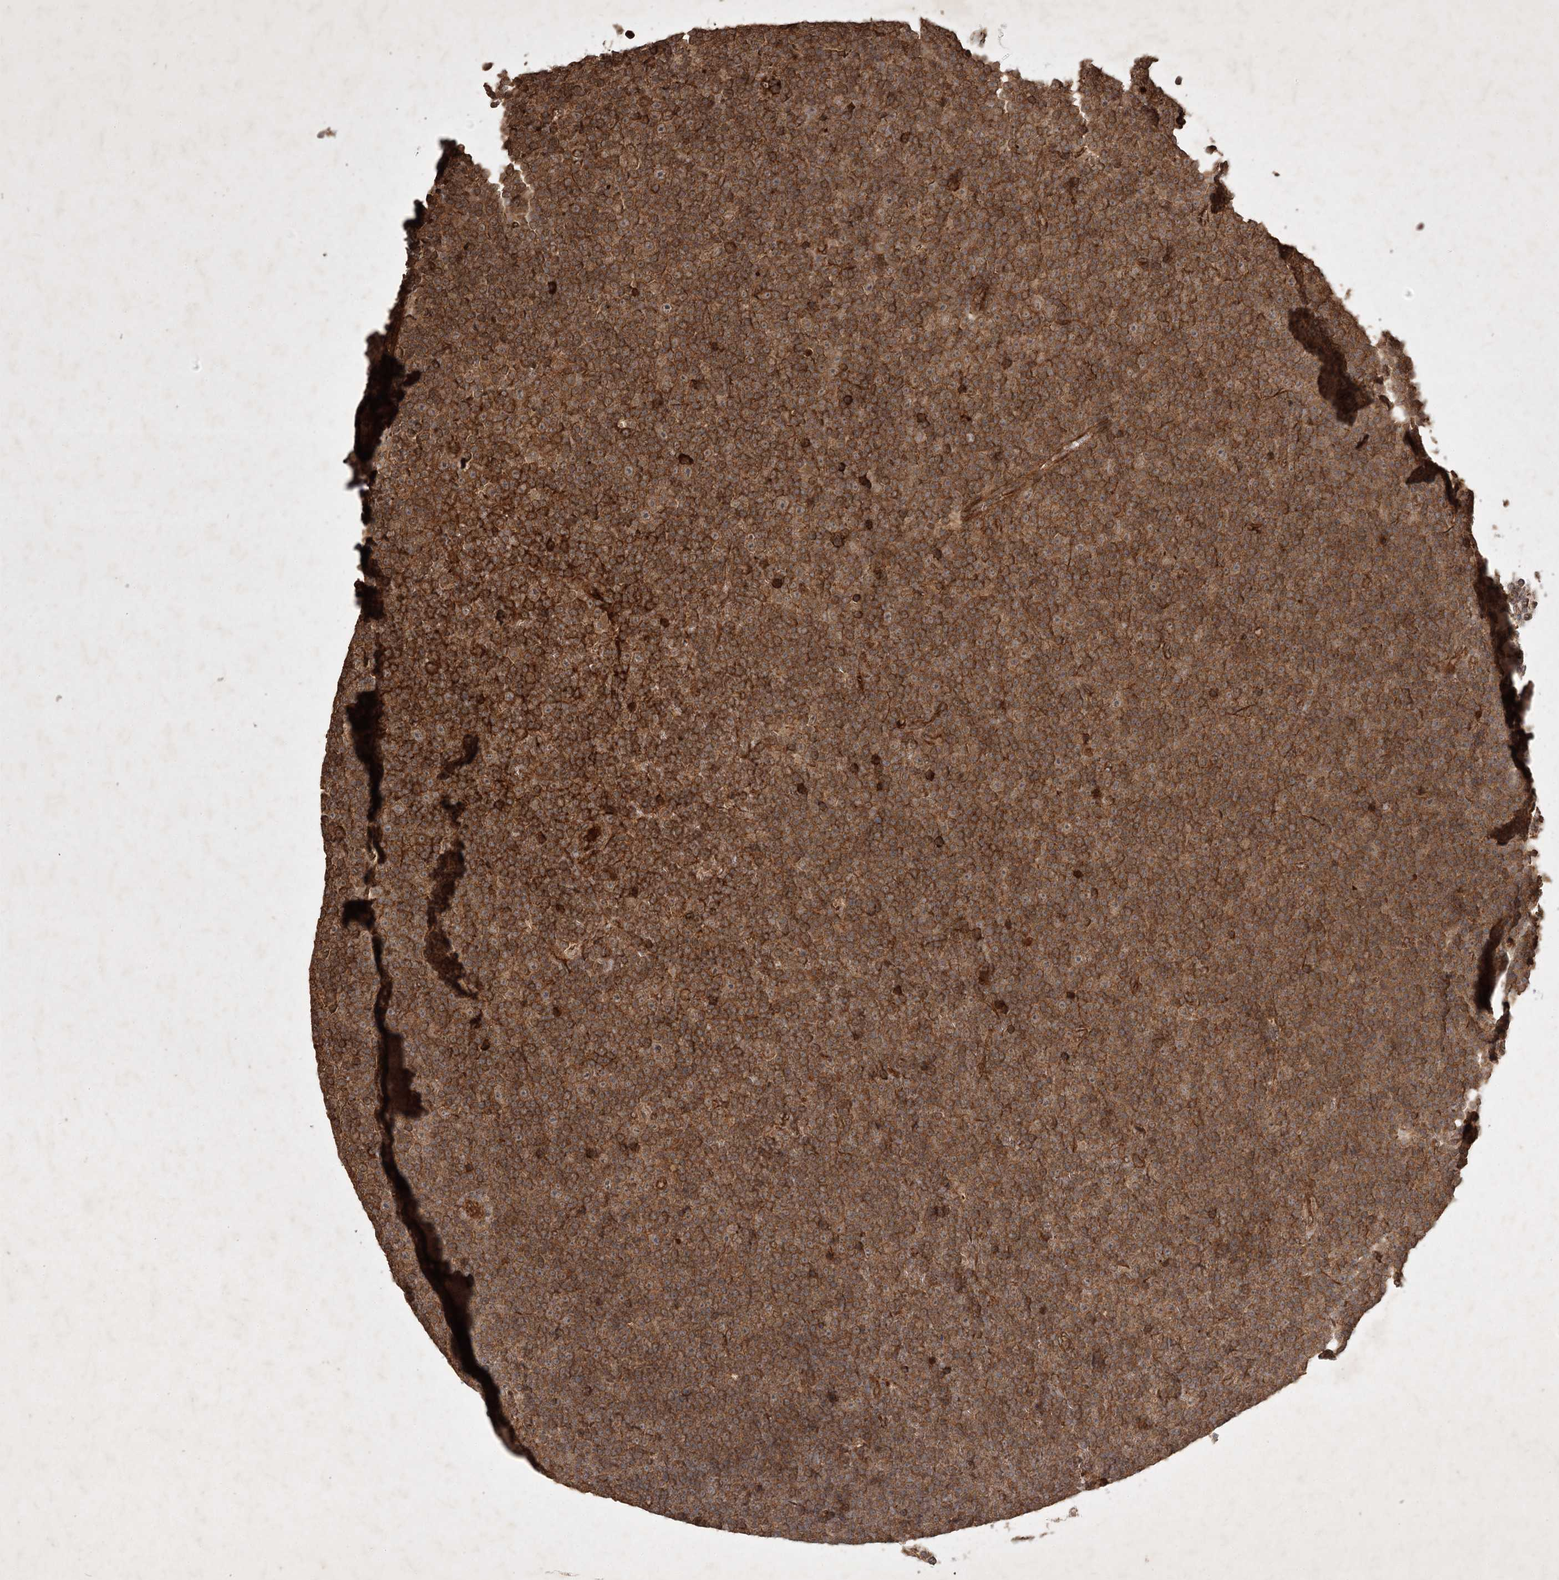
{"staining": {"intensity": "moderate", "quantity": ">75%", "location": "cytoplasmic/membranous"}, "tissue": "lymphoma", "cell_type": "Tumor cells", "image_type": "cancer", "snomed": [{"axis": "morphology", "description": "Malignant lymphoma, non-Hodgkin's type, Low grade"}, {"axis": "topography", "description": "Lymph node"}], "caption": "Immunohistochemistry (IHC) of lymphoma exhibits medium levels of moderate cytoplasmic/membranous positivity in about >75% of tumor cells.", "gene": "ARL13A", "patient": {"sex": "female", "age": 67}}